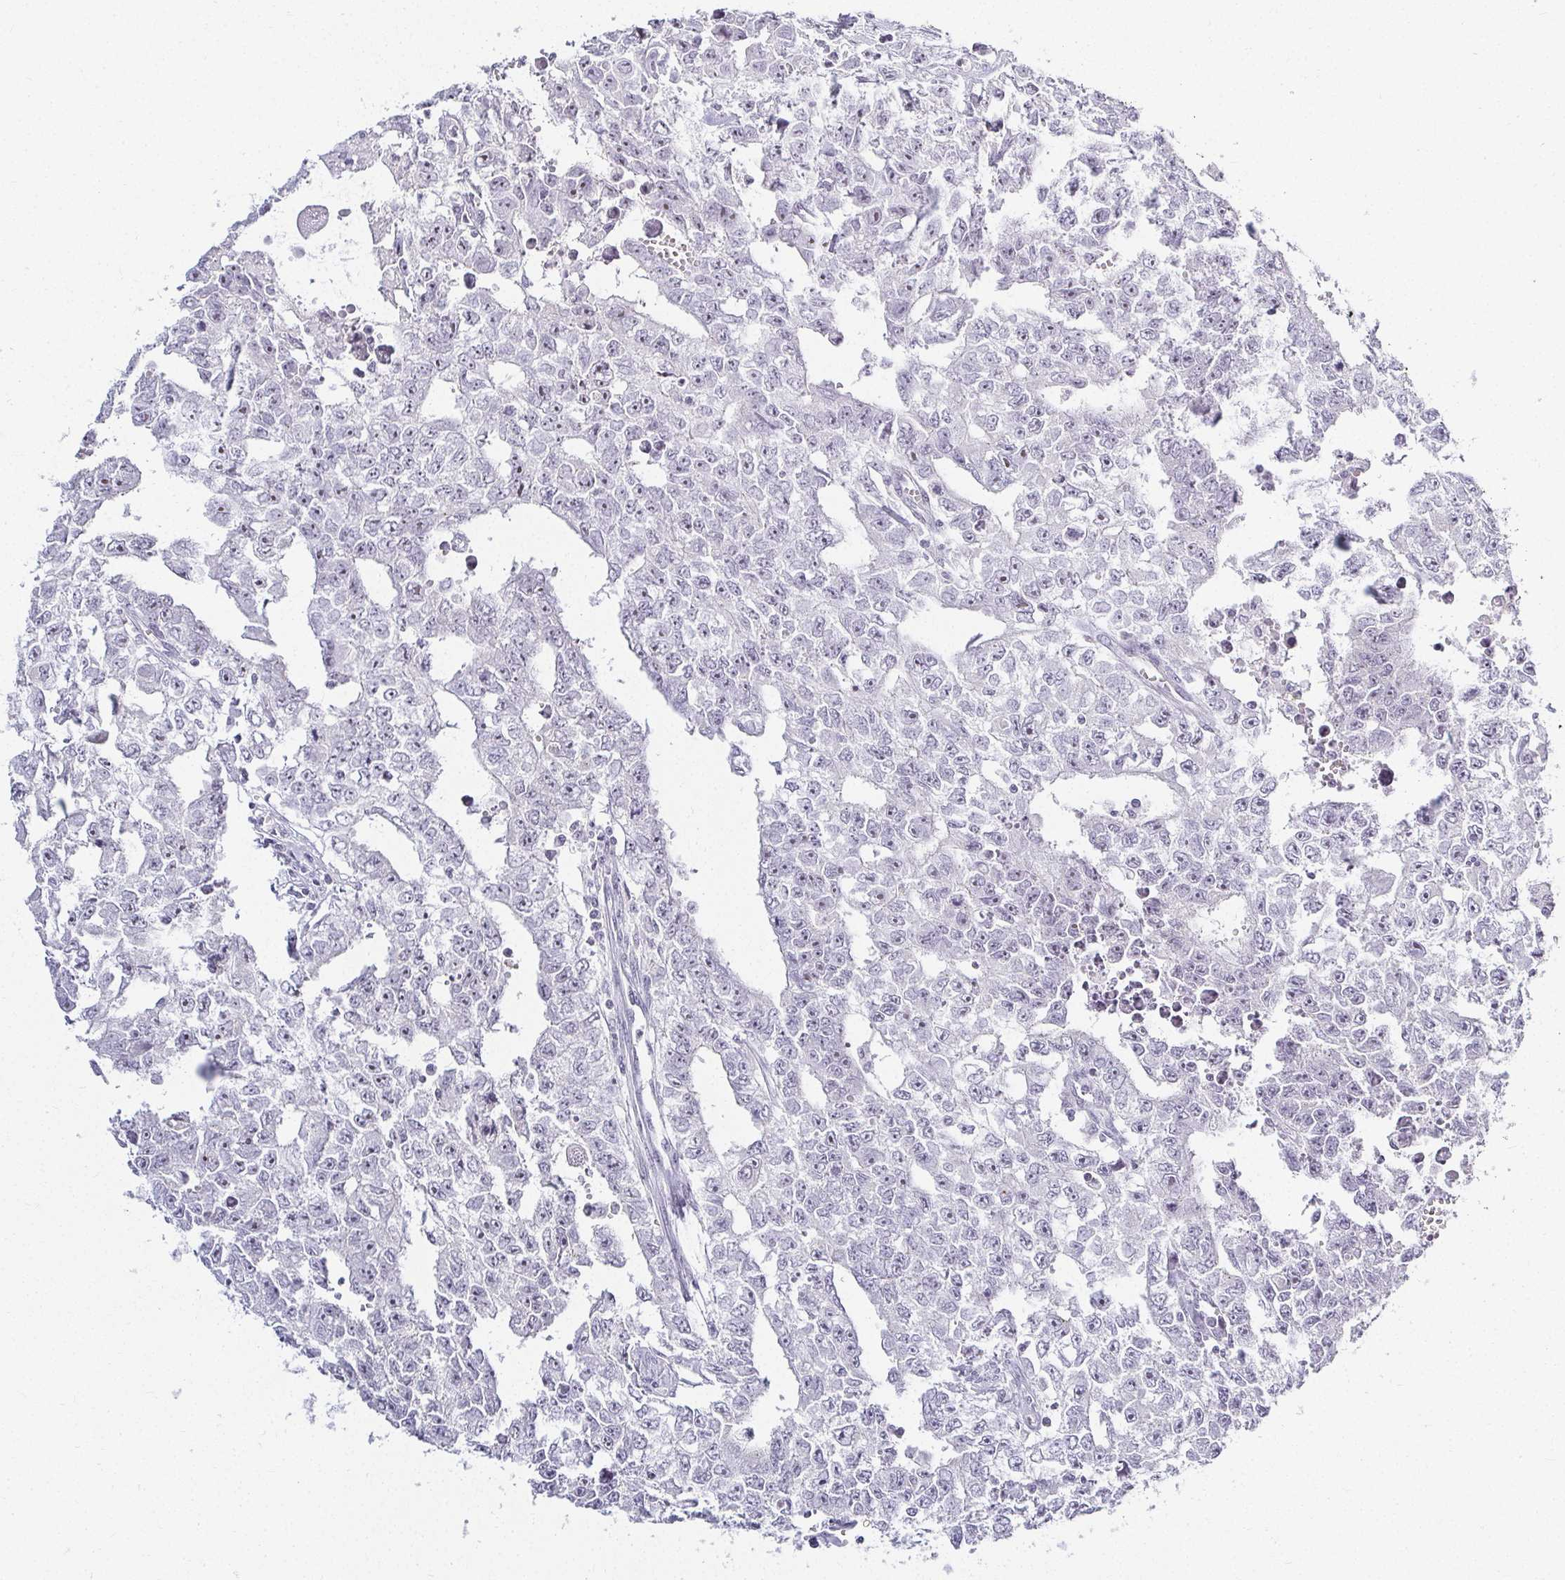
{"staining": {"intensity": "negative", "quantity": "none", "location": "none"}, "tissue": "testis cancer", "cell_type": "Tumor cells", "image_type": "cancer", "snomed": [{"axis": "morphology", "description": "Carcinoma, Embryonal, NOS"}, {"axis": "morphology", "description": "Teratoma, malignant, NOS"}, {"axis": "topography", "description": "Testis"}], "caption": "Immunohistochemistry (IHC) photomicrograph of neoplastic tissue: testis malignant teratoma stained with DAB (3,3'-diaminobenzidine) exhibits no significant protein staining in tumor cells.", "gene": "ACAN", "patient": {"sex": "male", "age": 24}}